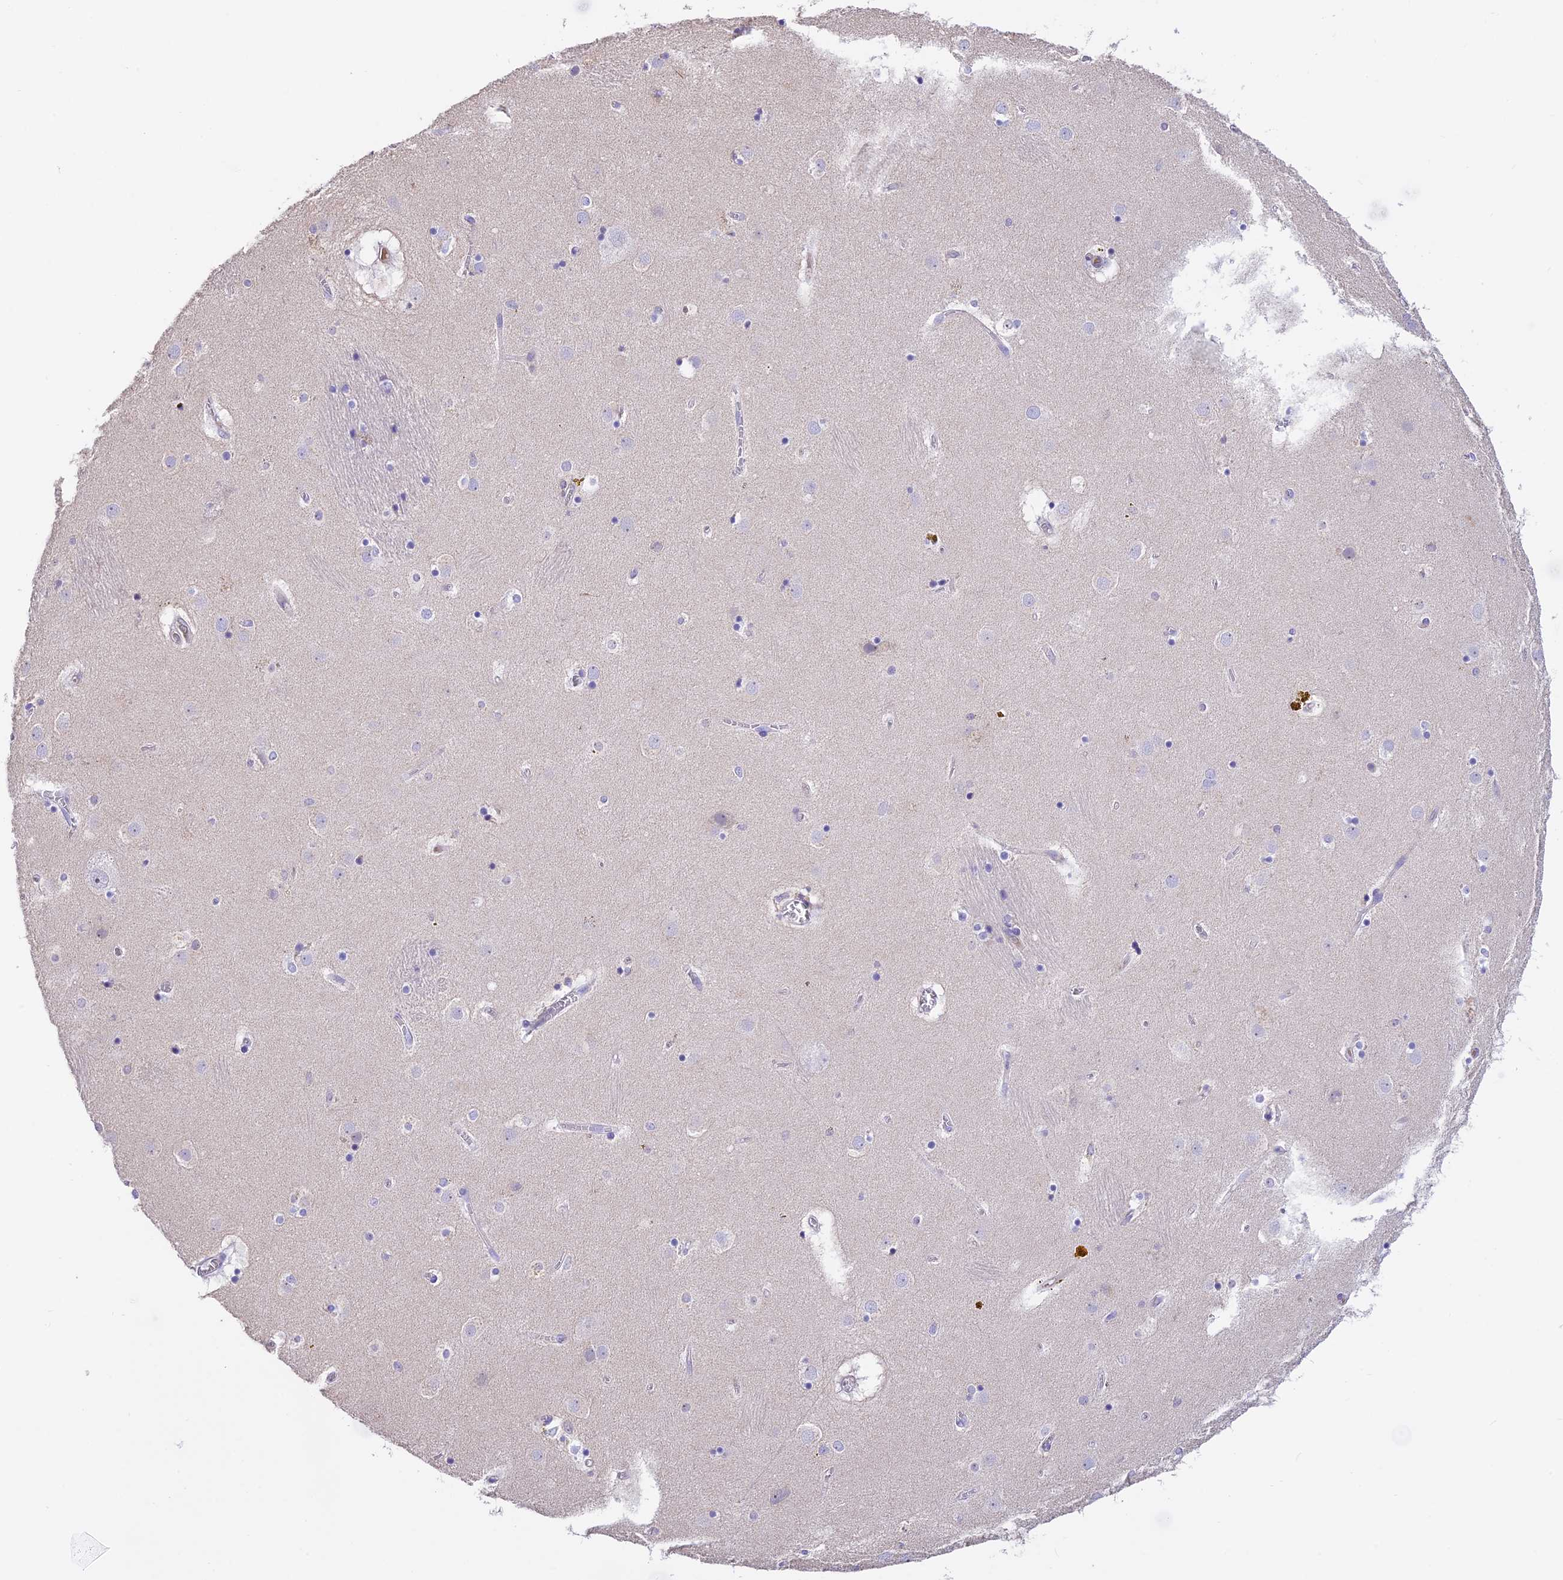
{"staining": {"intensity": "negative", "quantity": "none", "location": "none"}, "tissue": "caudate", "cell_type": "Glial cells", "image_type": "normal", "snomed": [{"axis": "morphology", "description": "Normal tissue, NOS"}, {"axis": "topography", "description": "Lateral ventricle wall"}], "caption": "This is a histopathology image of IHC staining of normal caudate, which shows no staining in glial cells.", "gene": "LPXN", "patient": {"sex": "male", "age": 70}}